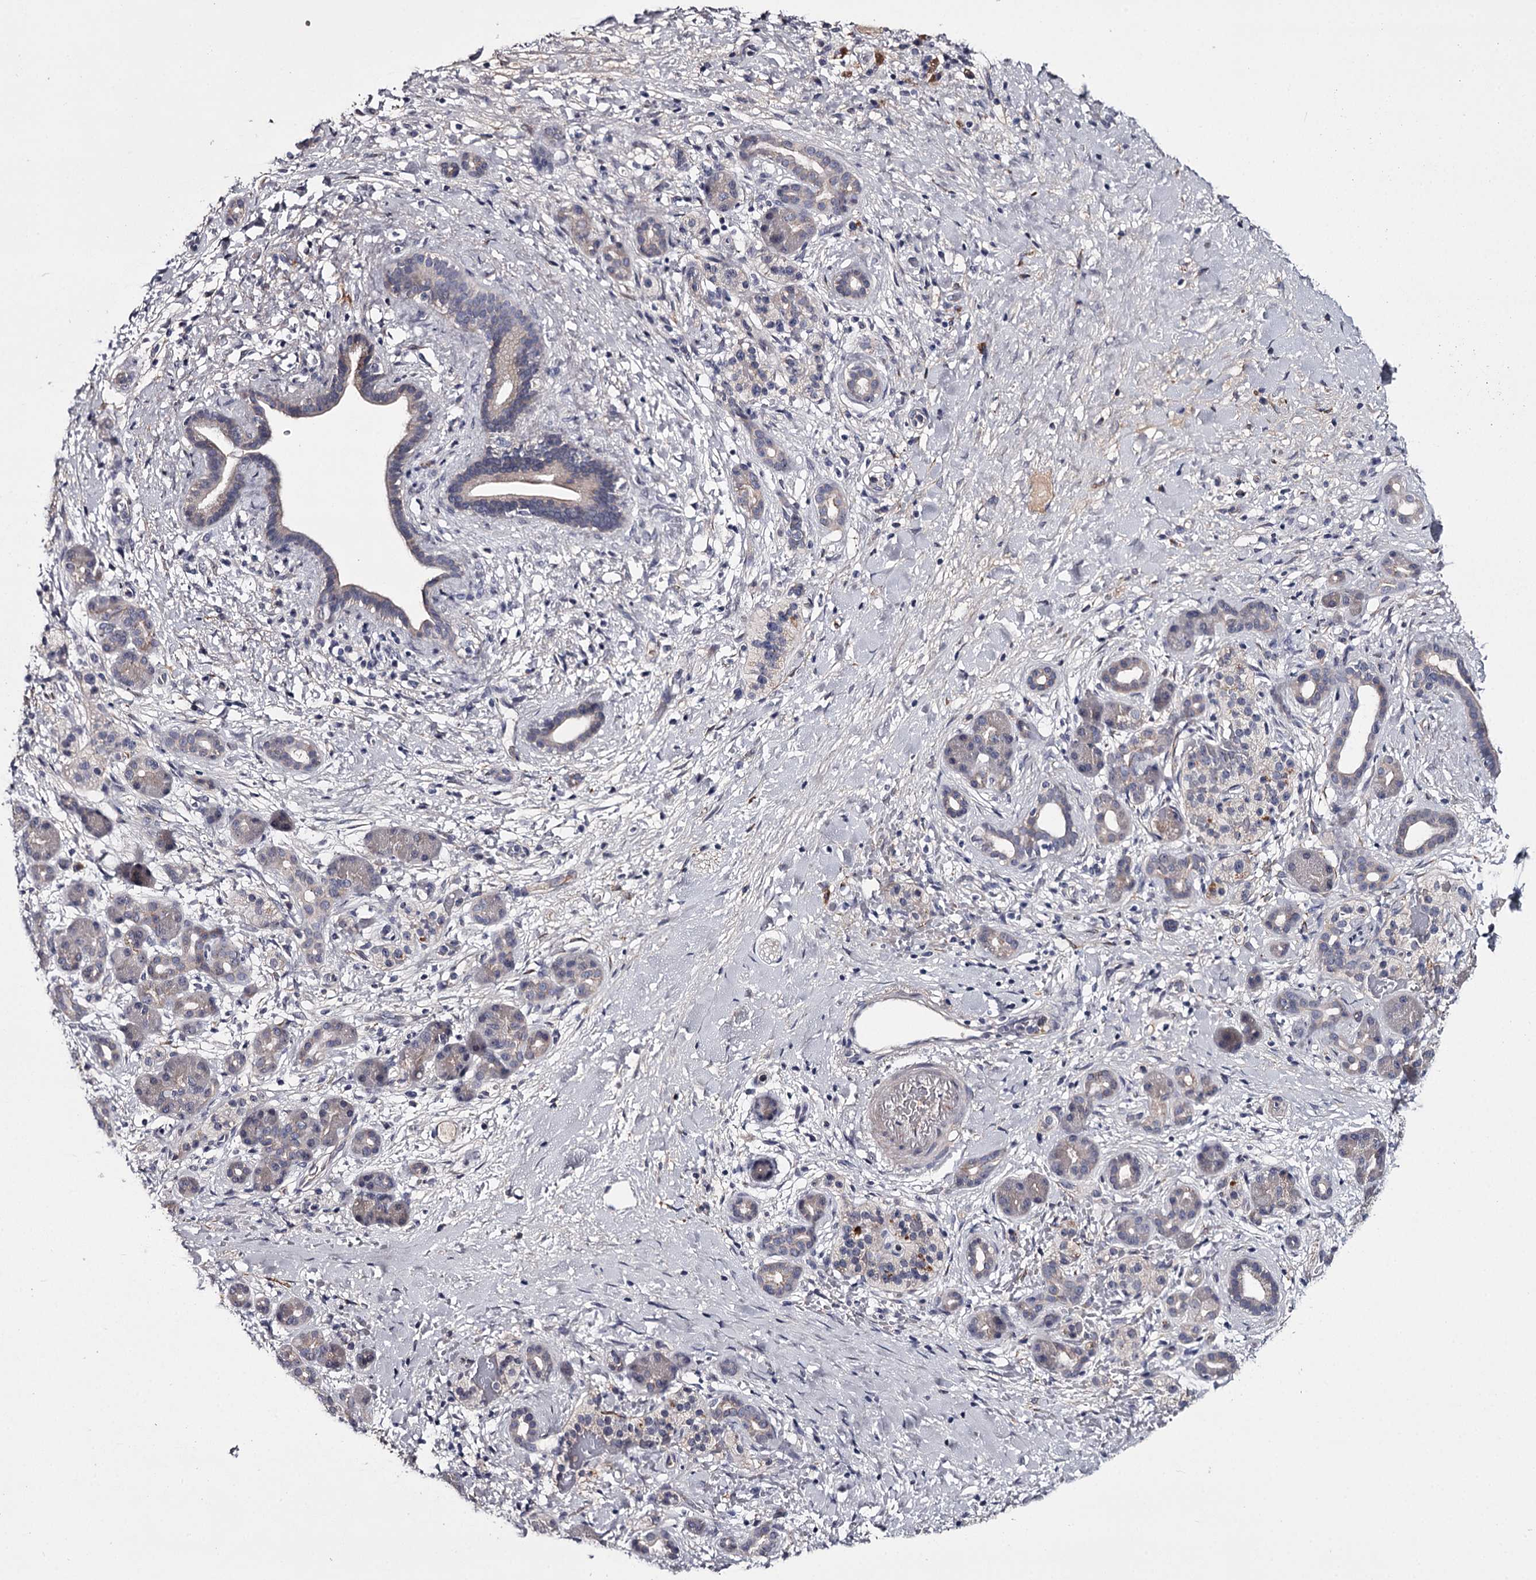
{"staining": {"intensity": "negative", "quantity": "none", "location": "none"}, "tissue": "pancreatic cancer", "cell_type": "Tumor cells", "image_type": "cancer", "snomed": [{"axis": "morphology", "description": "Normal tissue, NOS"}, {"axis": "morphology", "description": "Adenocarcinoma, NOS"}, {"axis": "topography", "description": "Pancreas"}, {"axis": "topography", "description": "Peripheral nerve tissue"}], "caption": "High magnification brightfield microscopy of pancreatic adenocarcinoma stained with DAB (3,3'-diaminobenzidine) (brown) and counterstained with hematoxylin (blue): tumor cells show no significant expression. (DAB immunohistochemistry visualized using brightfield microscopy, high magnification).", "gene": "FDXACB1", "patient": {"sex": "female", "age": 77}}